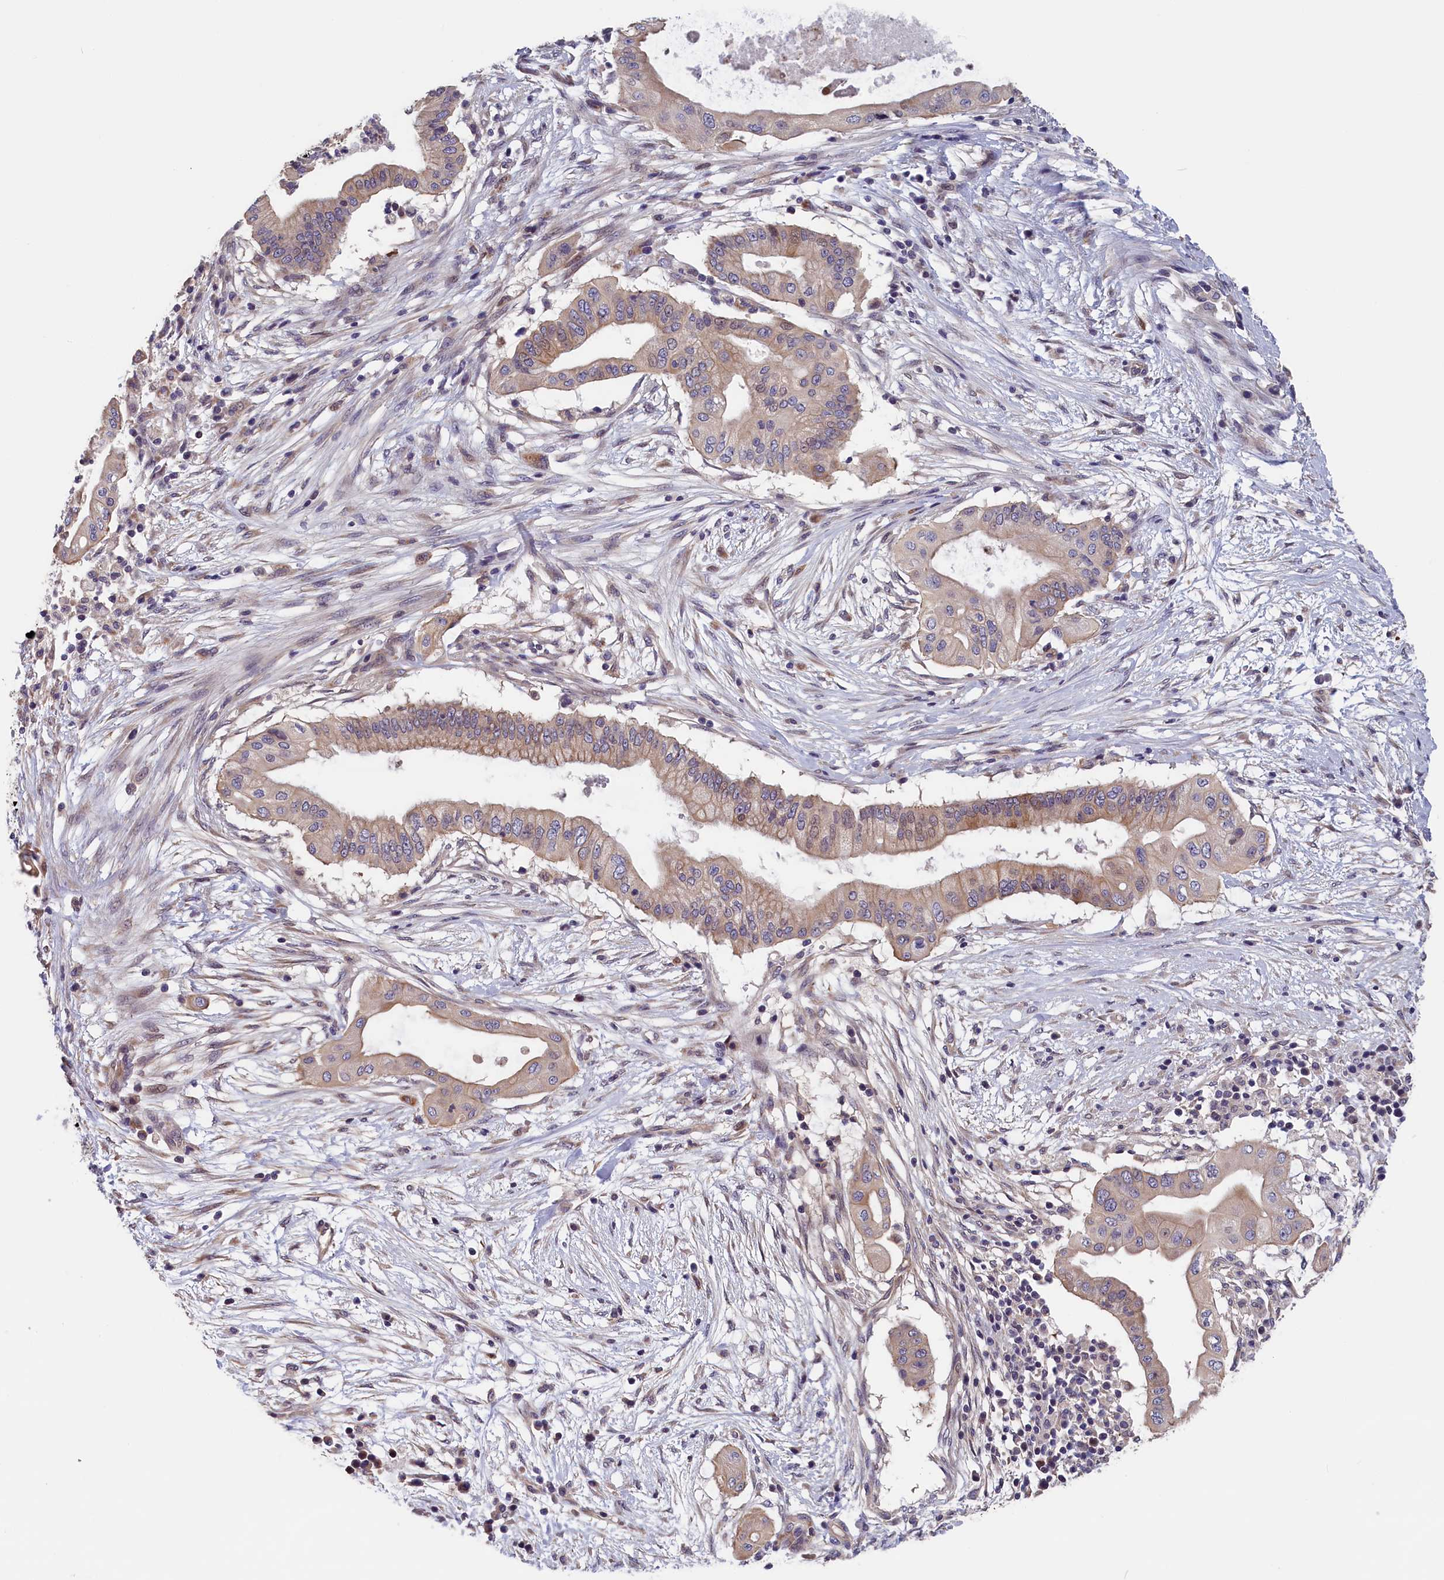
{"staining": {"intensity": "weak", "quantity": ">75%", "location": "cytoplasmic/membranous"}, "tissue": "pancreatic cancer", "cell_type": "Tumor cells", "image_type": "cancer", "snomed": [{"axis": "morphology", "description": "Adenocarcinoma, NOS"}, {"axis": "topography", "description": "Pancreas"}], "caption": "Tumor cells reveal low levels of weak cytoplasmic/membranous positivity in approximately >75% of cells in human adenocarcinoma (pancreatic).", "gene": "TMEM116", "patient": {"sex": "male", "age": 68}}